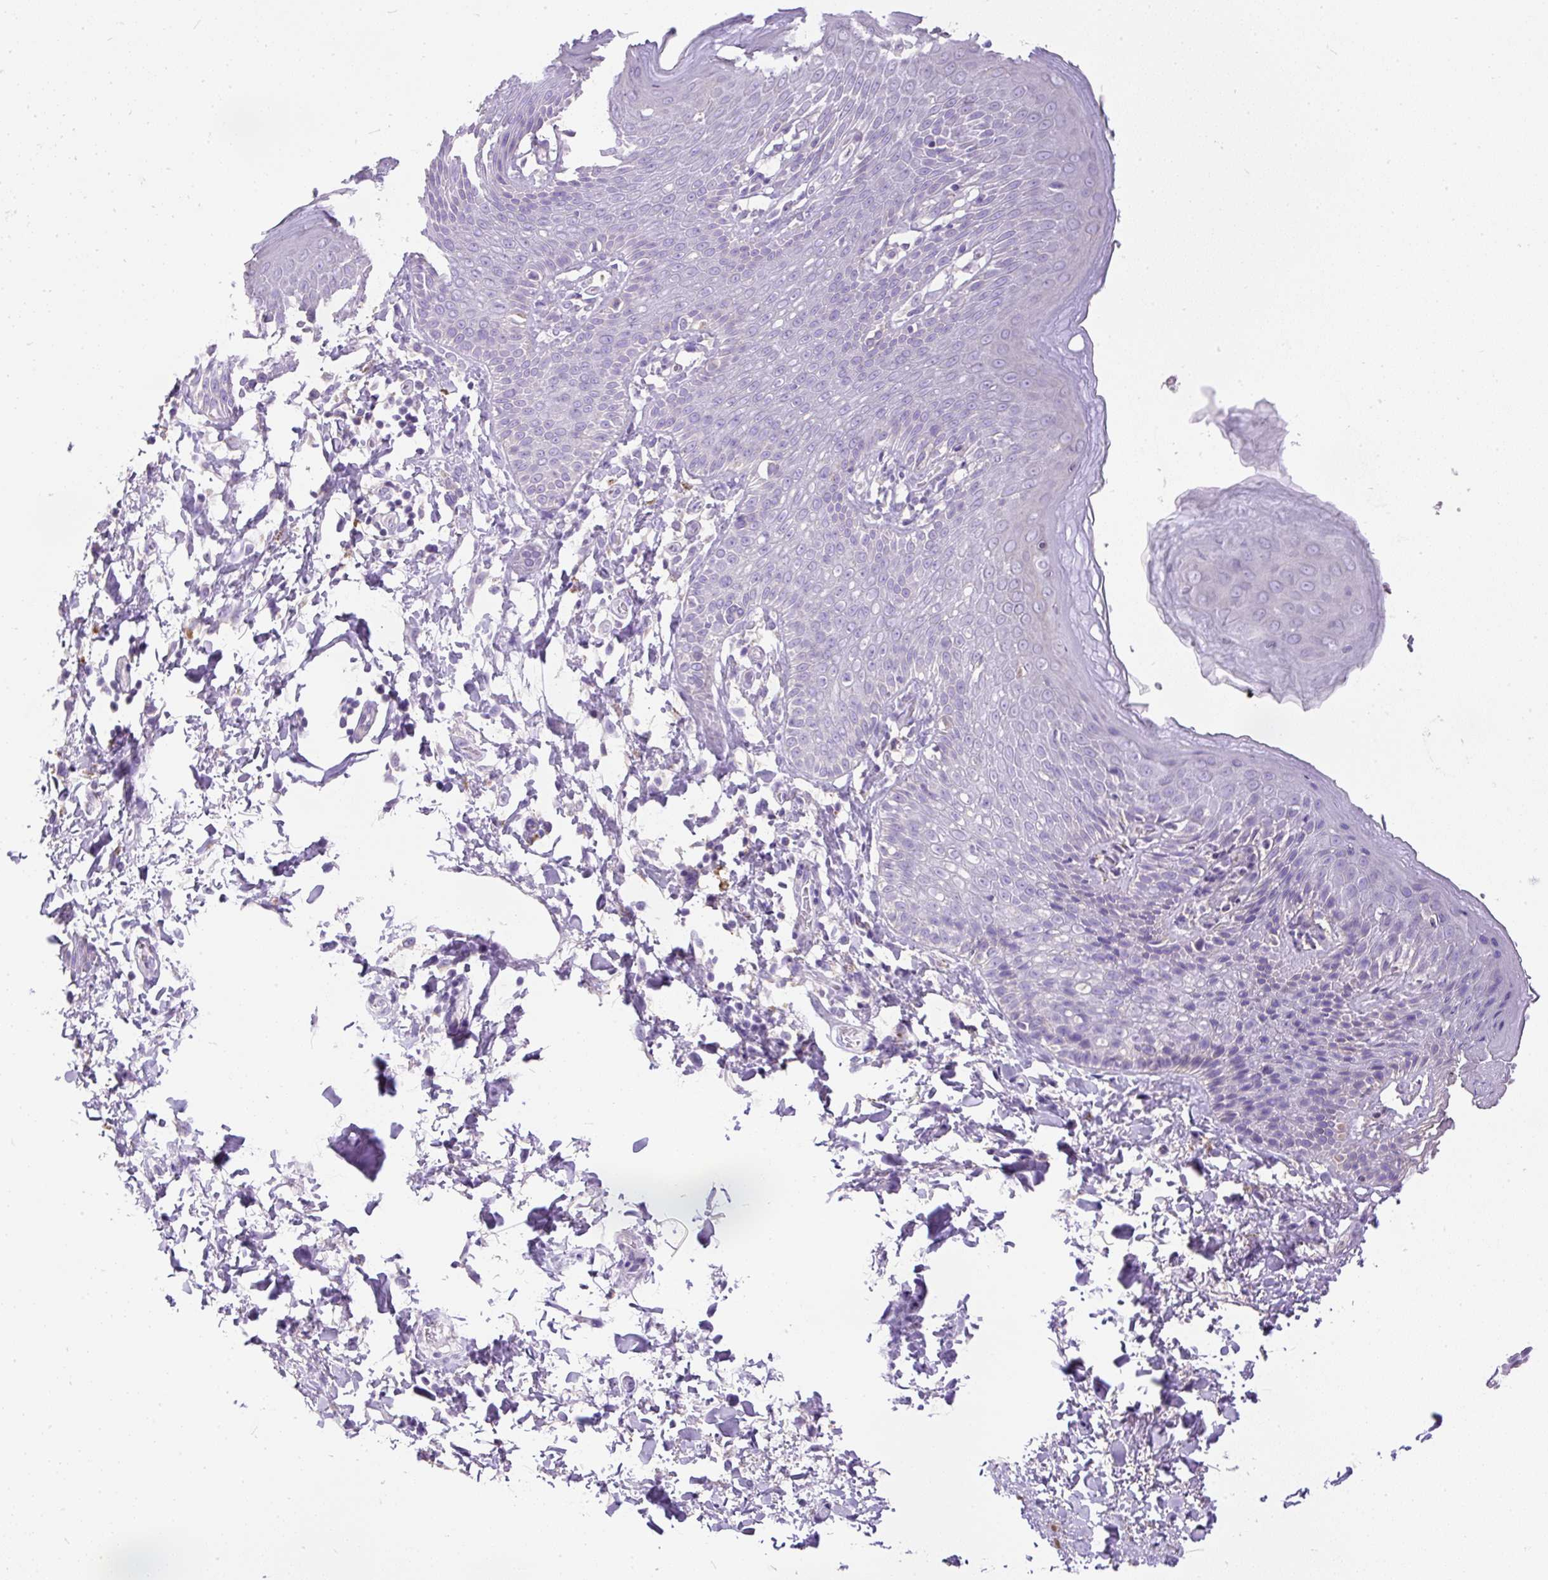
{"staining": {"intensity": "negative", "quantity": "none", "location": "none"}, "tissue": "skin", "cell_type": "Epidermal cells", "image_type": "normal", "snomed": [{"axis": "morphology", "description": "Normal tissue, NOS"}, {"axis": "topography", "description": "Peripheral nerve tissue"}], "caption": "High power microscopy histopathology image of an immunohistochemistry photomicrograph of normal skin, revealing no significant expression in epidermal cells. The staining was performed using DAB (3,3'-diaminobenzidine) to visualize the protein expression in brown, while the nuclei were stained in blue with hematoxylin (Magnification: 20x).", "gene": "GBX1", "patient": {"sex": "male", "age": 51}}